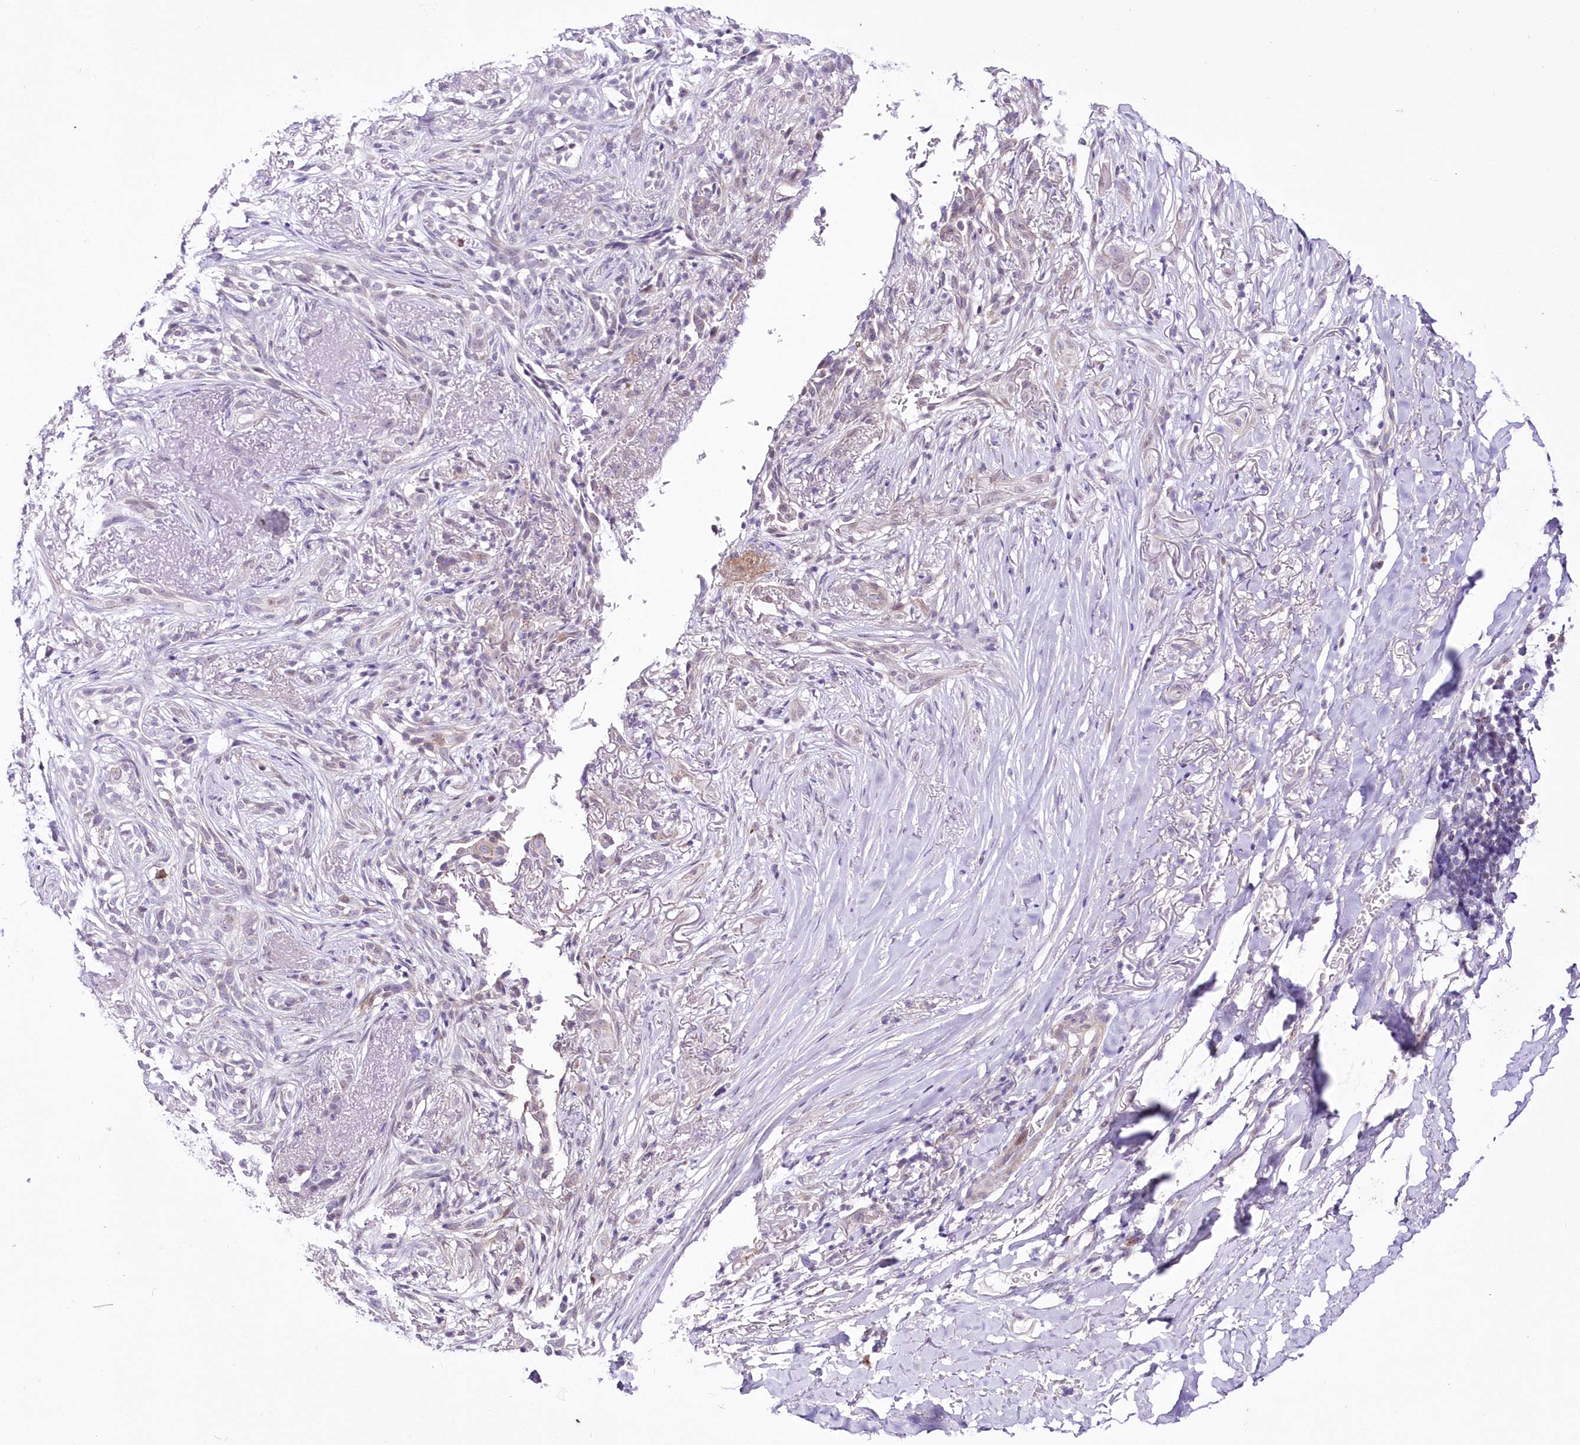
{"staining": {"intensity": "negative", "quantity": "none", "location": "none"}, "tissue": "adipose tissue", "cell_type": "Adipocytes", "image_type": "normal", "snomed": [{"axis": "morphology", "description": "Normal tissue, NOS"}, {"axis": "morphology", "description": "Basal cell carcinoma"}, {"axis": "topography", "description": "Skin"}], "caption": "An immunohistochemistry micrograph of unremarkable adipose tissue is shown. There is no staining in adipocytes of adipose tissue. (DAB (3,3'-diaminobenzidine) IHC, high magnification).", "gene": "FAM241B", "patient": {"sex": "female", "age": 89}}